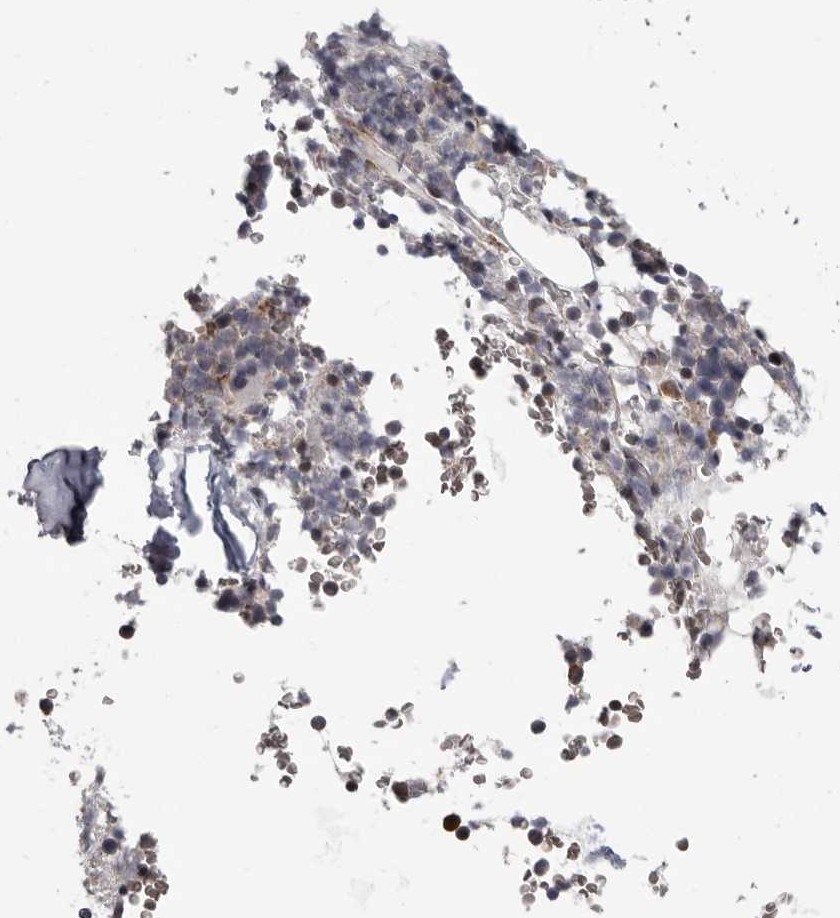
{"staining": {"intensity": "moderate", "quantity": "25%-75%", "location": "cytoplasmic/membranous"}, "tissue": "bone marrow", "cell_type": "Hematopoietic cells", "image_type": "normal", "snomed": [{"axis": "morphology", "description": "Normal tissue, NOS"}, {"axis": "topography", "description": "Bone marrow"}], "caption": "Brown immunohistochemical staining in benign bone marrow shows moderate cytoplasmic/membranous expression in approximately 25%-75% of hematopoietic cells.", "gene": "FGFR4", "patient": {"sex": "male", "age": 58}}